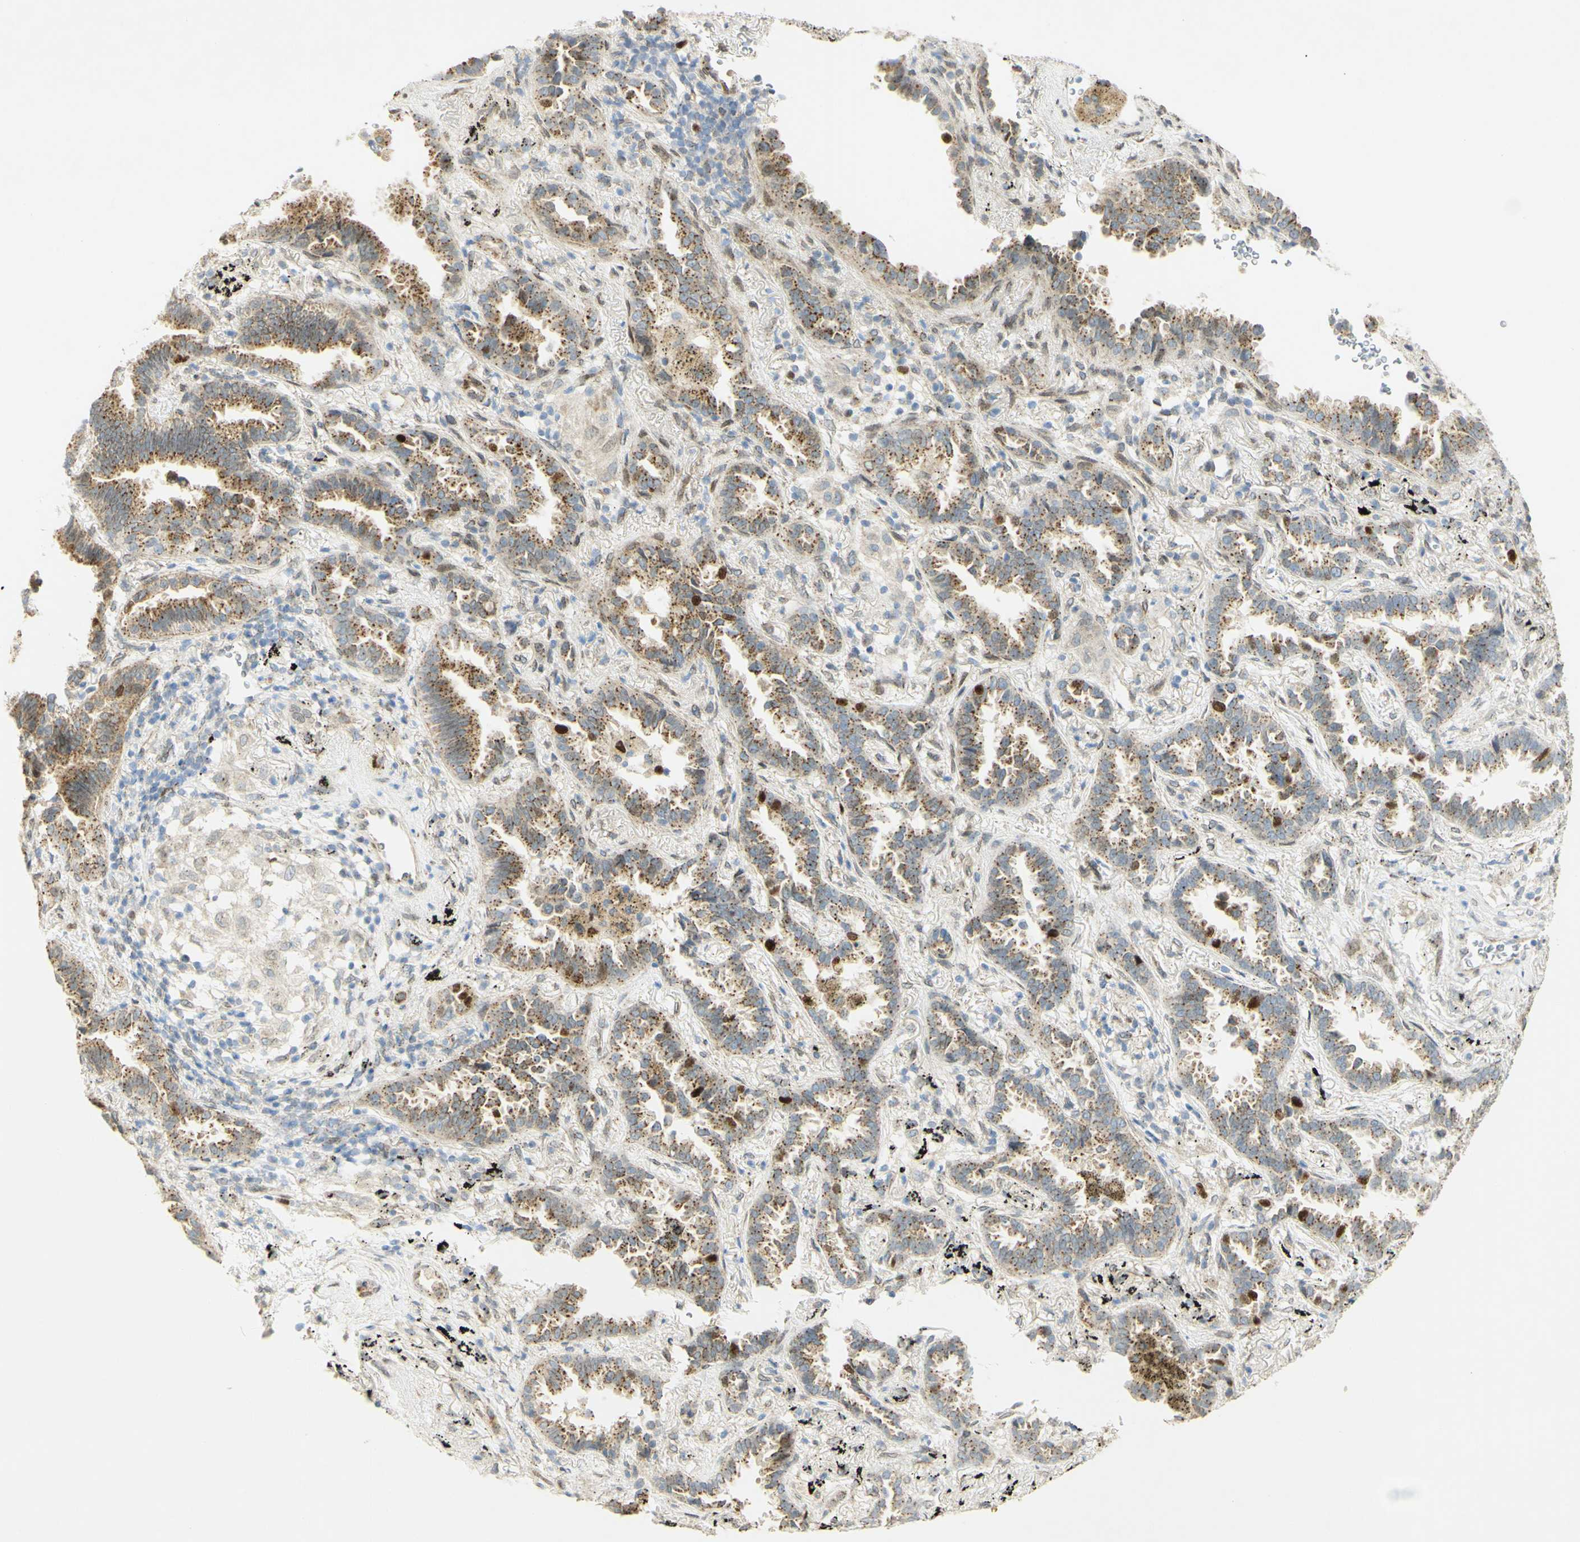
{"staining": {"intensity": "moderate", "quantity": ">75%", "location": "cytoplasmic/membranous,nuclear"}, "tissue": "lung cancer", "cell_type": "Tumor cells", "image_type": "cancer", "snomed": [{"axis": "morphology", "description": "Normal tissue, NOS"}, {"axis": "morphology", "description": "Adenocarcinoma, NOS"}, {"axis": "topography", "description": "Lung"}], "caption": "Immunohistochemistry (IHC) image of neoplastic tissue: lung cancer (adenocarcinoma) stained using IHC demonstrates medium levels of moderate protein expression localized specifically in the cytoplasmic/membranous and nuclear of tumor cells, appearing as a cytoplasmic/membranous and nuclear brown color.", "gene": "E2F1", "patient": {"sex": "male", "age": 59}}